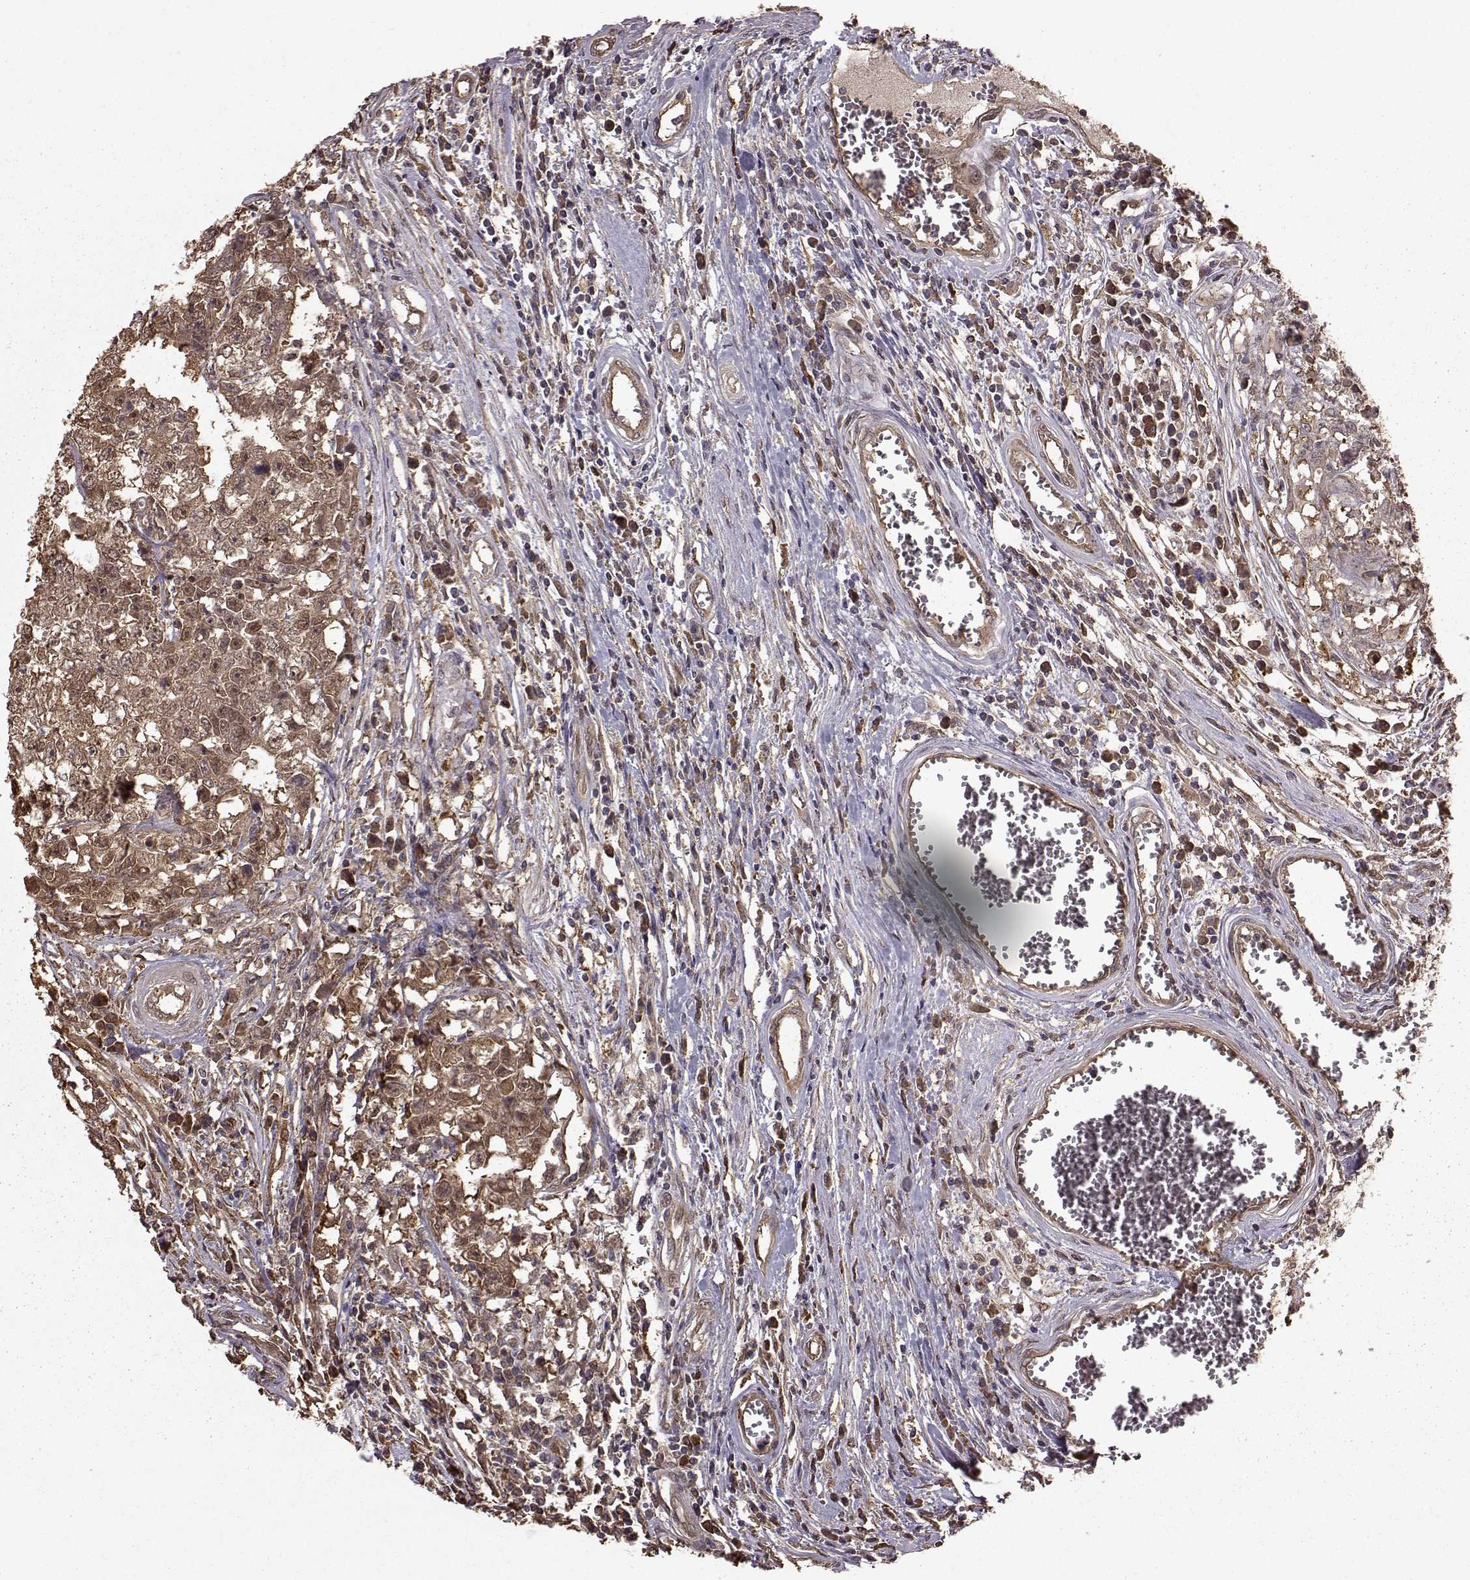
{"staining": {"intensity": "moderate", "quantity": ">75%", "location": "cytoplasmic/membranous,nuclear"}, "tissue": "testis cancer", "cell_type": "Tumor cells", "image_type": "cancer", "snomed": [{"axis": "morphology", "description": "Carcinoma, Embryonal, NOS"}, {"axis": "topography", "description": "Testis"}], "caption": "This histopathology image reveals immunohistochemistry staining of embryonal carcinoma (testis), with medium moderate cytoplasmic/membranous and nuclear positivity in about >75% of tumor cells.", "gene": "NME1-NME2", "patient": {"sex": "male", "age": 36}}